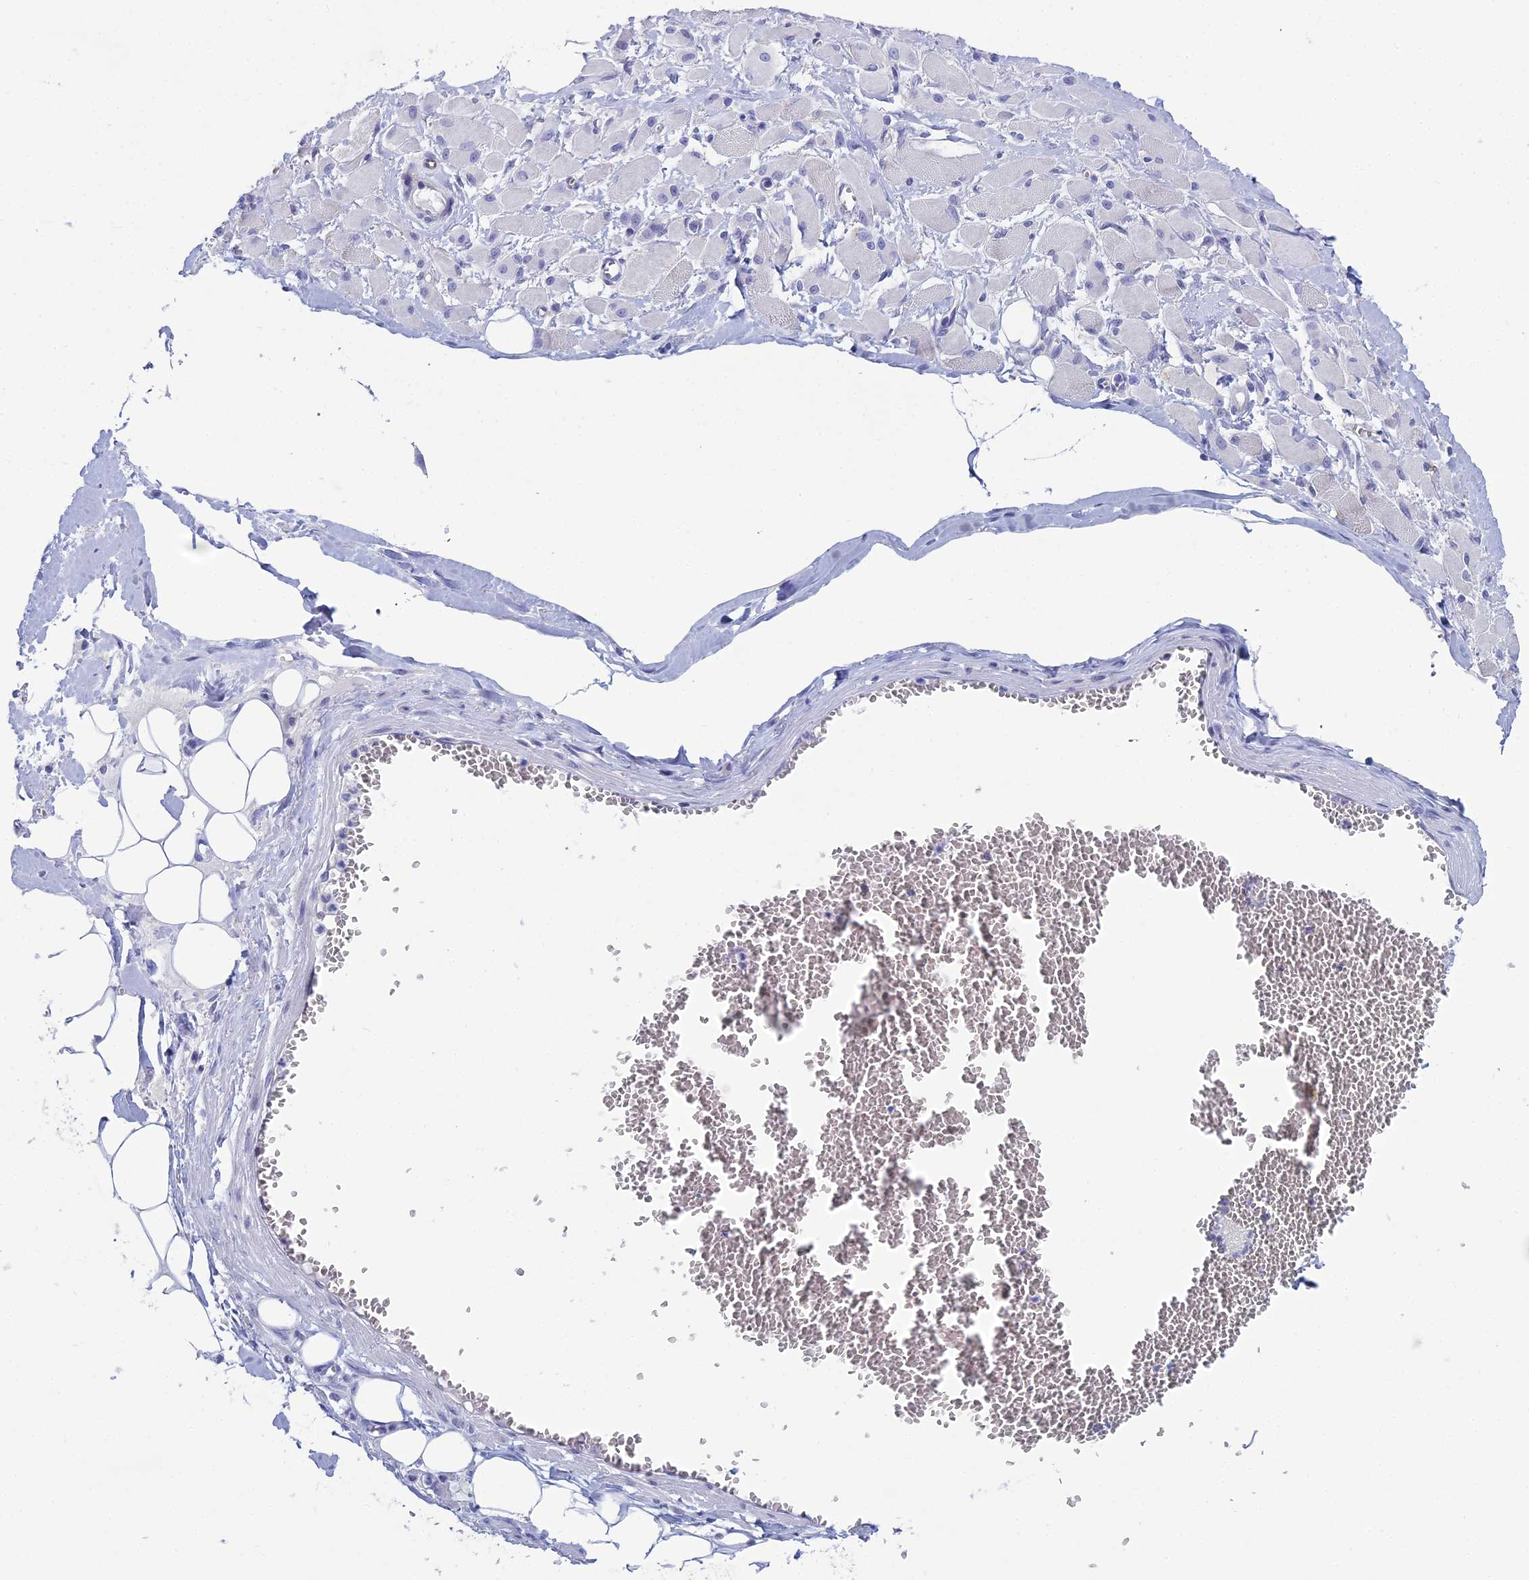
{"staining": {"intensity": "negative", "quantity": "none", "location": "none"}, "tissue": "skeletal muscle", "cell_type": "Myocytes", "image_type": "normal", "snomed": [{"axis": "morphology", "description": "Normal tissue, NOS"}, {"axis": "morphology", "description": "Basal cell carcinoma"}, {"axis": "topography", "description": "Skeletal muscle"}], "caption": "IHC photomicrograph of benign human skeletal muscle stained for a protein (brown), which exhibits no positivity in myocytes.", "gene": "ACE", "patient": {"sex": "female", "age": 64}}